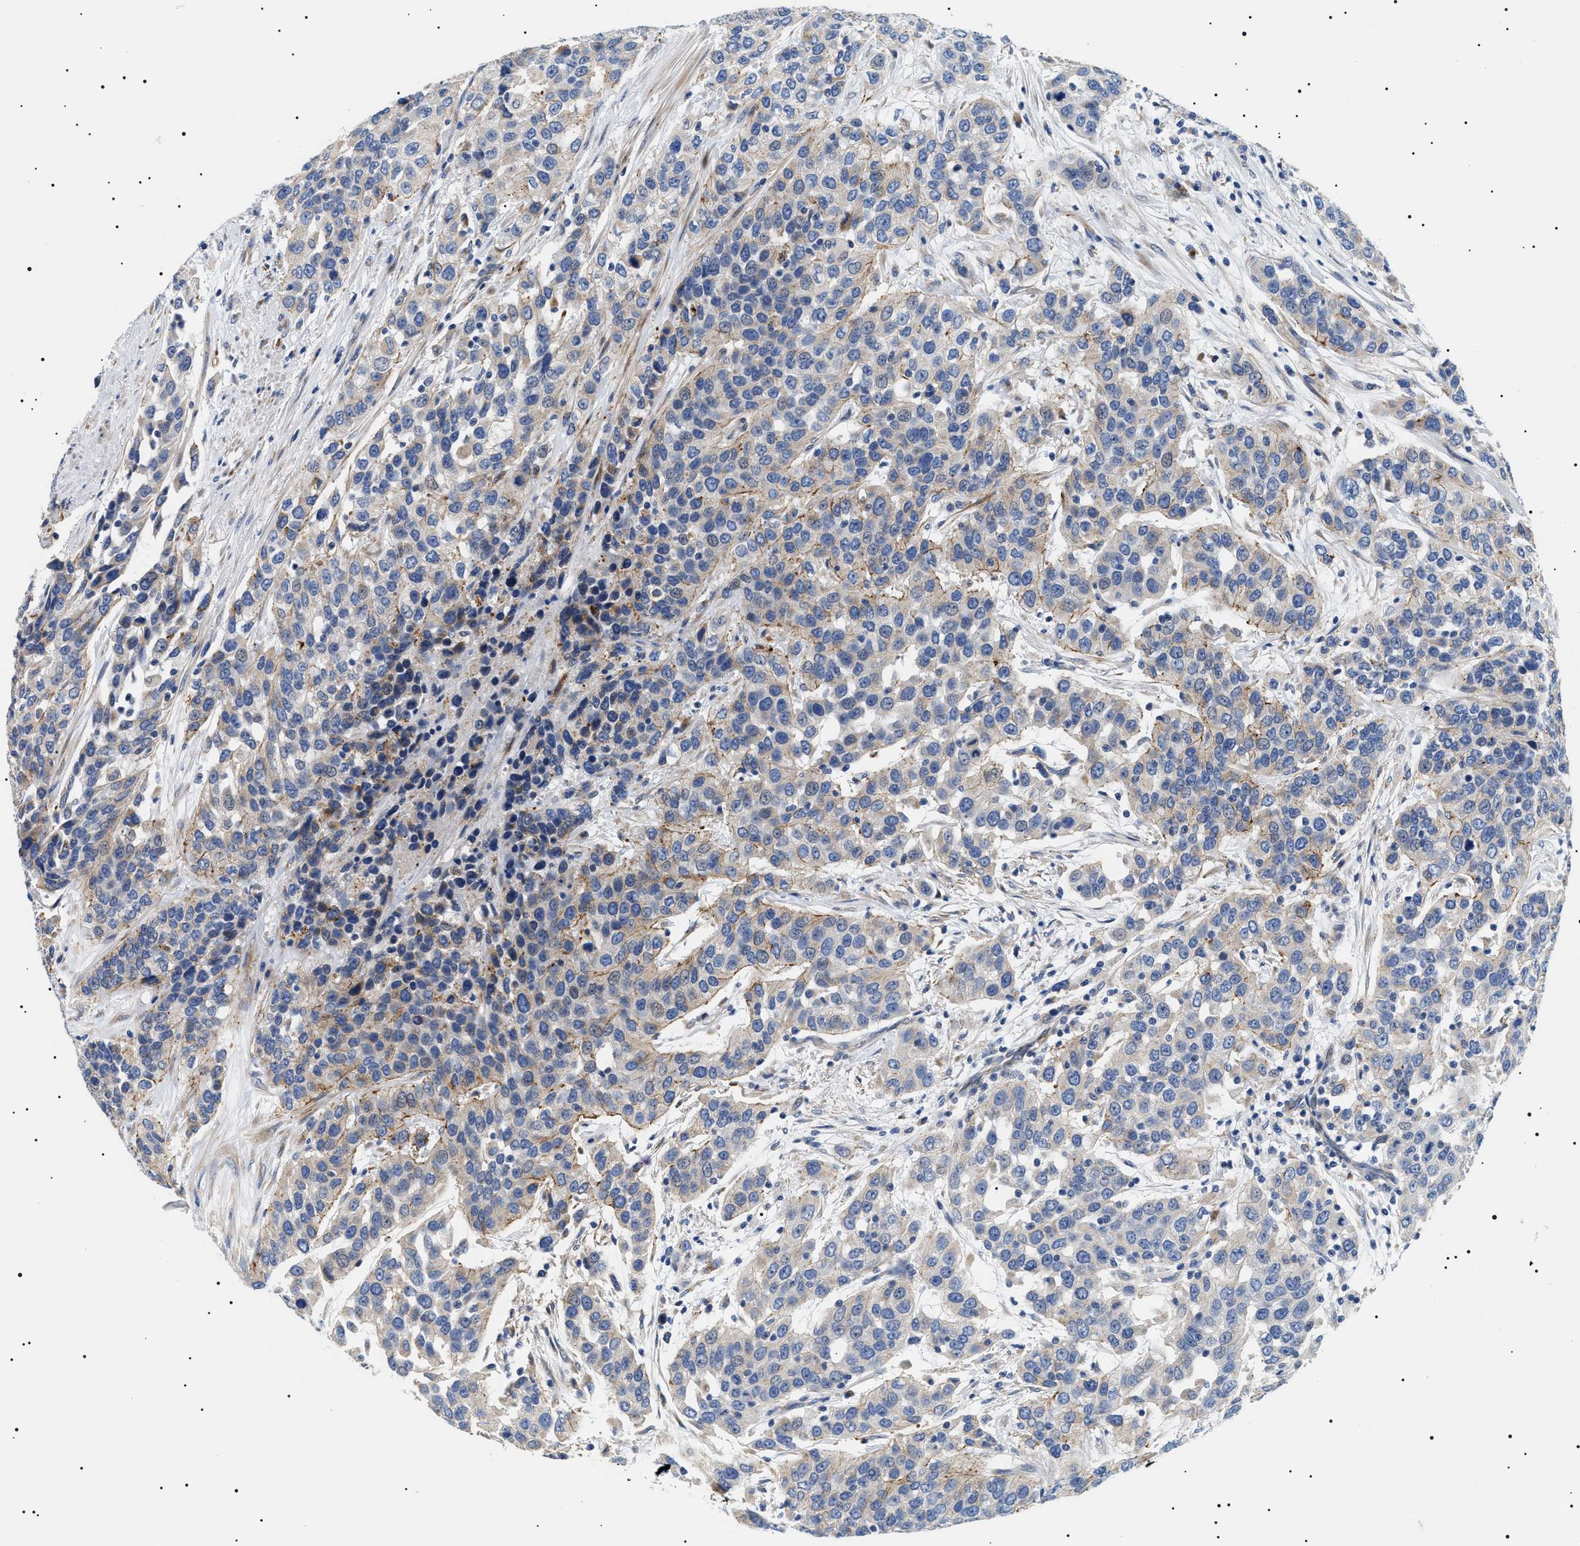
{"staining": {"intensity": "moderate", "quantity": "<25%", "location": "cytoplasmic/membranous"}, "tissue": "urothelial cancer", "cell_type": "Tumor cells", "image_type": "cancer", "snomed": [{"axis": "morphology", "description": "Urothelial carcinoma, High grade"}, {"axis": "topography", "description": "Urinary bladder"}], "caption": "Urothelial cancer tissue displays moderate cytoplasmic/membranous staining in approximately <25% of tumor cells, visualized by immunohistochemistry.", "gene": "TMEM222", "patient": {"sex": "female", "age": 80}}